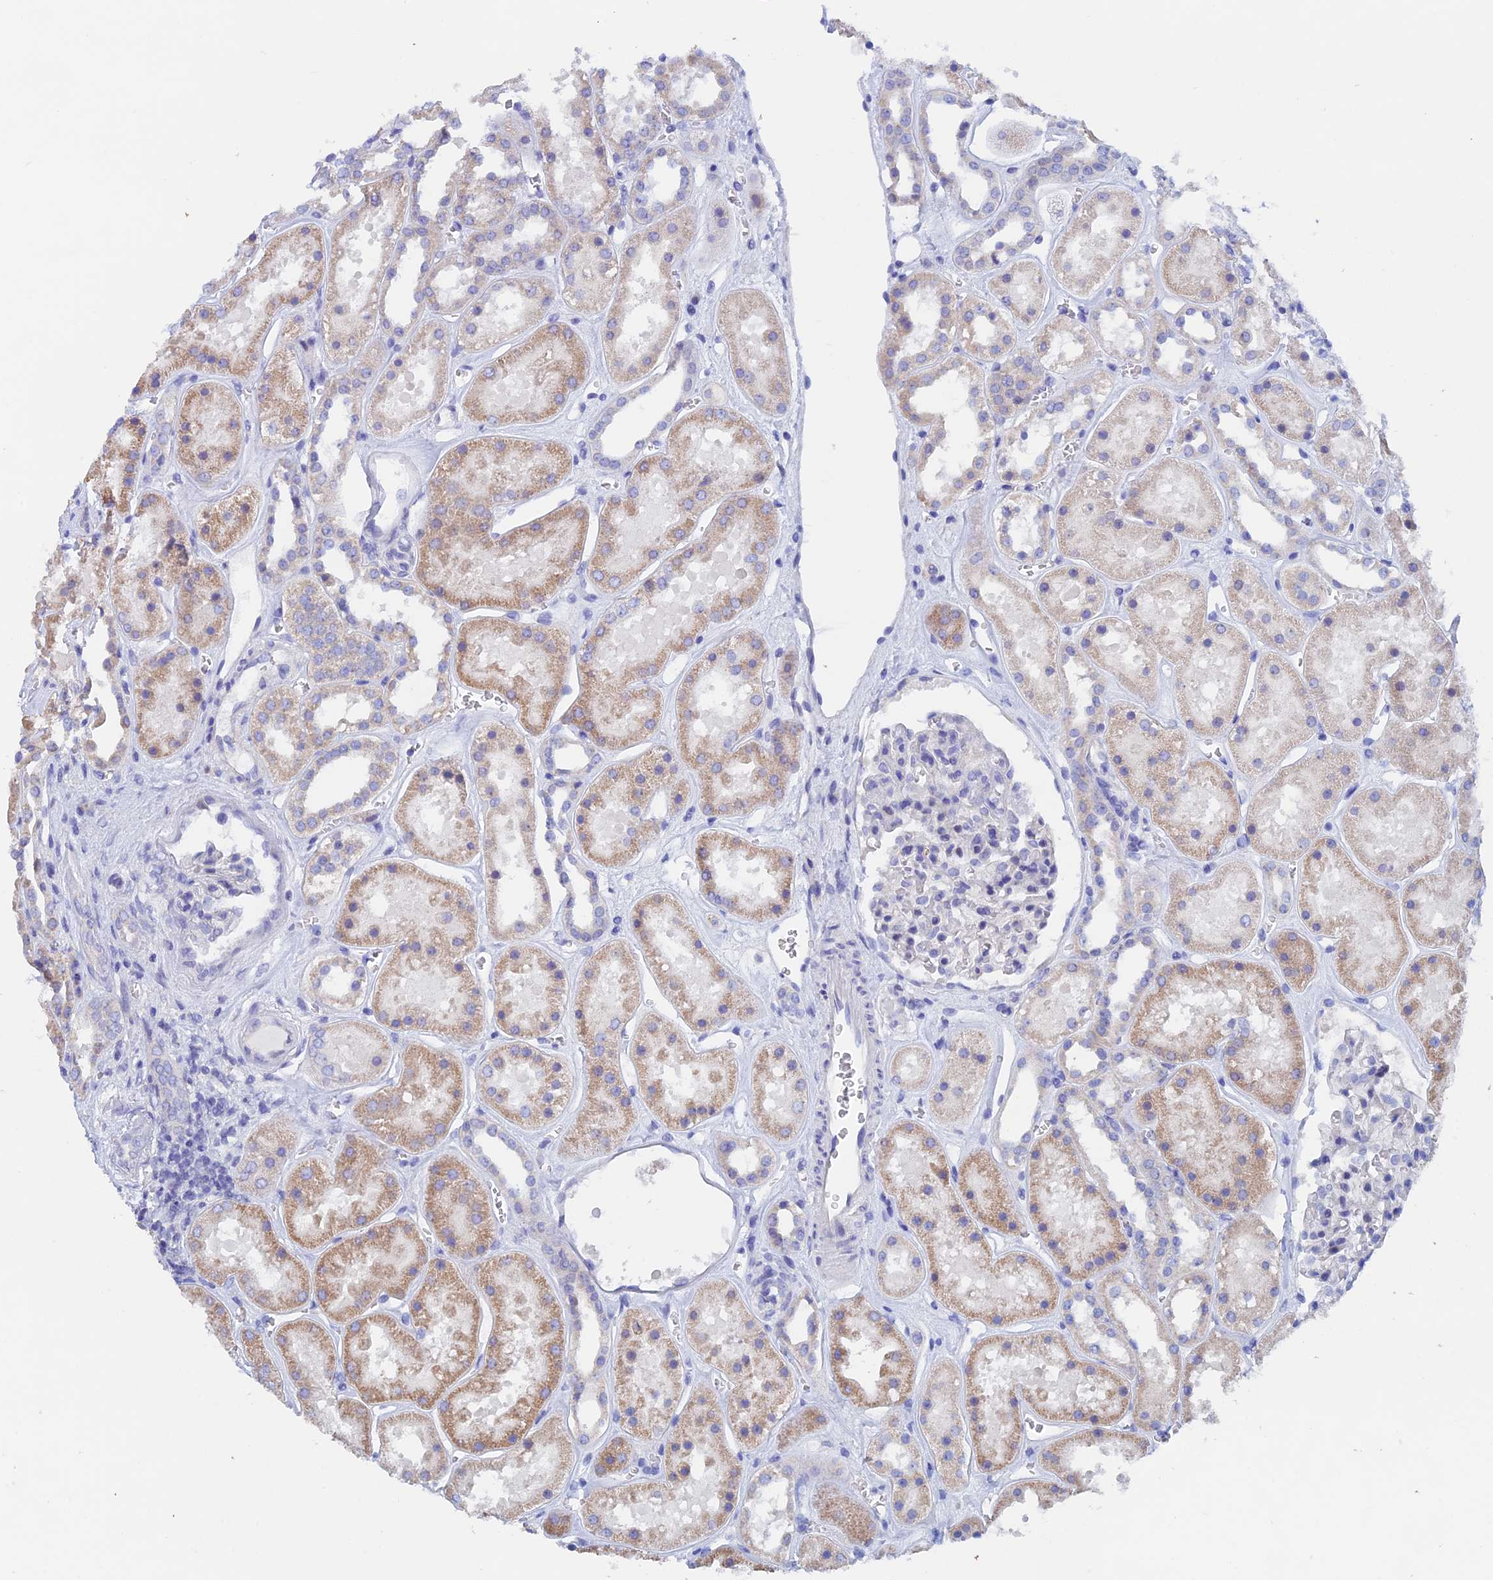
{"staining": {"intensity": "negative", "quantity": "none", "location": "none"}, "tissue": "kidney", "cell_type": "Cells in glomeruli", "image_type": "normal", "snomed": [{"axis": "morphology", "description": "Normal tissue, NOS"}, {"axis": "topography", "description": "Kidney"}], "caption": "Immunohistochemical staining of unremarkable human kidney demonstrates no significant positivity in cells in glomeruli.", "gene": "PSMC3IP", "patient": {"sex": "female", "age": 41}}